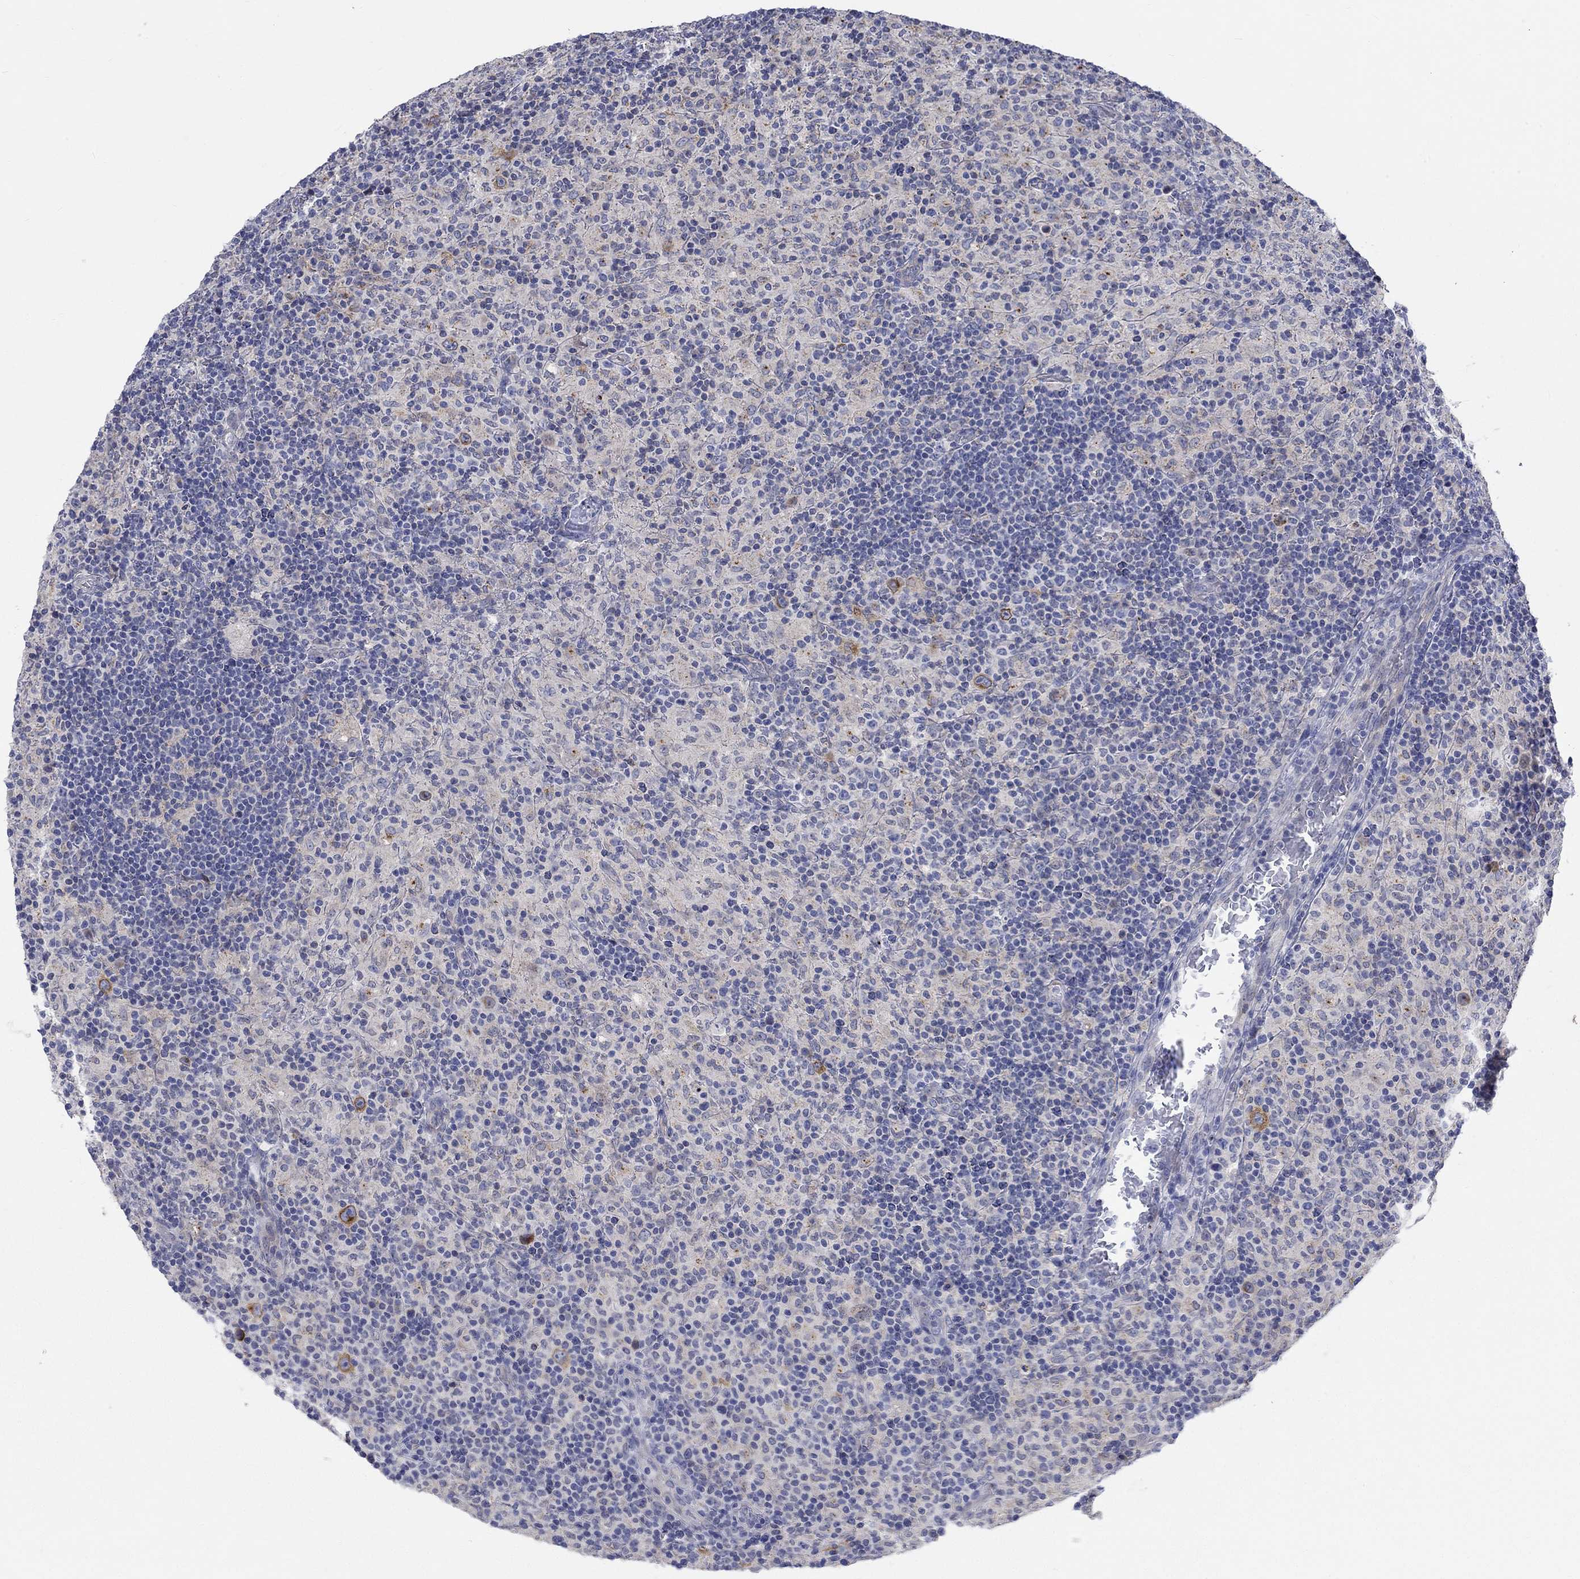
{"staining": {"intensity": "negative", "quantity": "none", "location": "none"}, "tissue": "lymphoma", "cell_type": "Tumor cells", "image_type": "cancer", "snomed": [{"axis": "morphology", "description": "Hodgkin's disease, NOS"}, {"axis": "topography", "description": "Lymph node"}], "caption": "Immunohistochemistry image of neoplastic tissue: human Hodgkin's disease stained with DAB demonstrates no significant protein positivity in tumor cells.", "gene": "NAV3", "patient": {"sex": "male", "age": 70}}